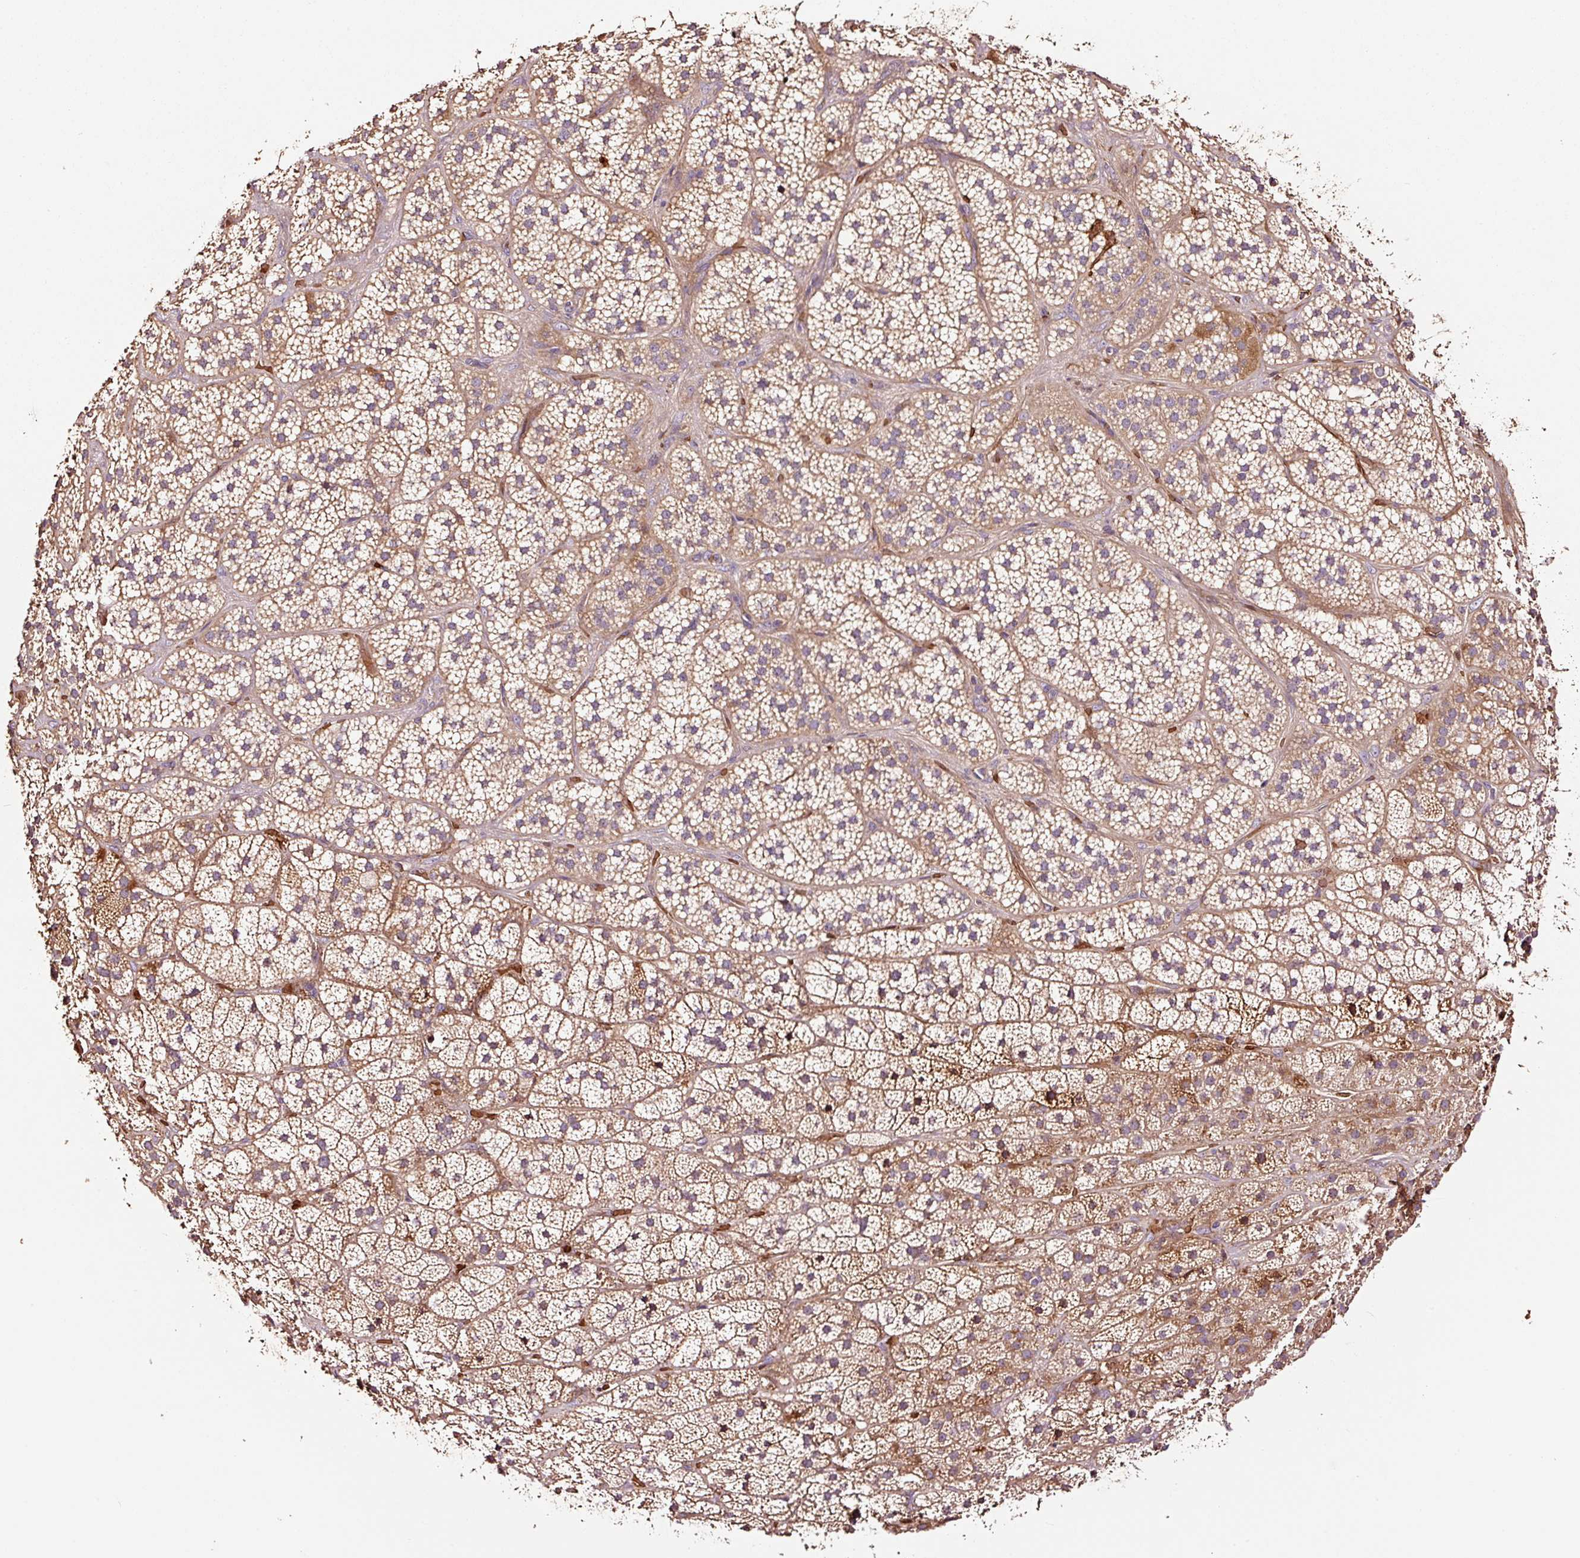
{"staining": {"intensity": "moderate", "quantity": ">75%", "location": "cytoplasmic/membranous"}, "tissue": "adrenal gland", "cell_type": "Glandular cells", "image_type": "normal", "snomed": [{"axis": "morphology", "description": "Normal tissue, NOS"}, {"axis": "topography", "description": "Adrenal gland"}], "caption": "Adrenal gland stained with DAB immunohistochemistry (IHC) displays medium levels of moderate cytoplasmic/membranous positivity in about >75% of glandular cells.", "gene": "PGLYRP2", "patient": {"sex": "male", "age": 57}}